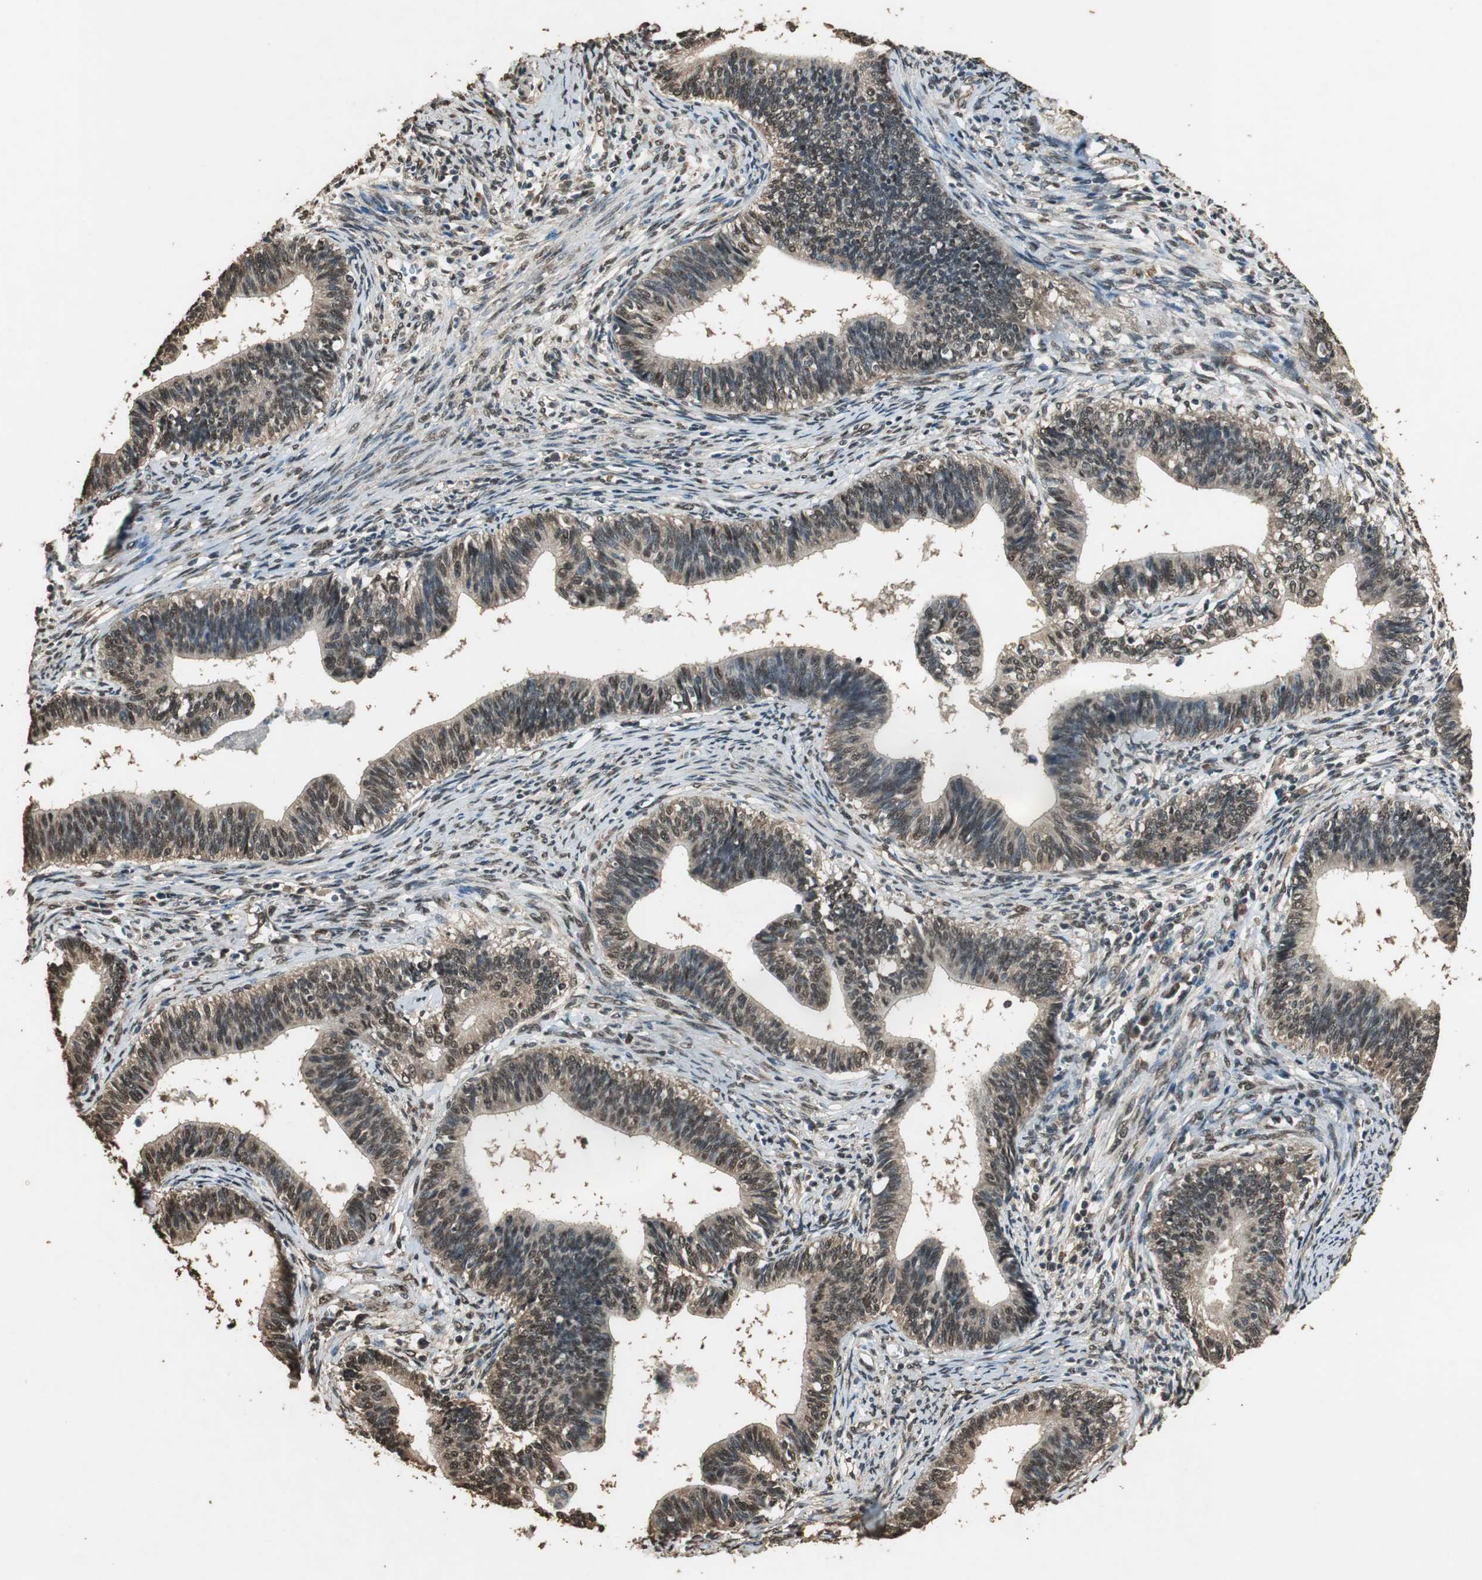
{"staining": {"intensity": "moderate", "quantity": ">75%", "location": "cytoplasmic/membranous,nuclear"}, "tissue": "cervical cancer", "cell_type": "Tumor cells", "image_type": "cancer", "snomed": [{"axis": "morphology", "description": "Adenocarcinoma, NOS"}, {"axis": "topography", "description": "Cervix"}], "caption": "Tumor cells display medium levels of moderate cytoplasmic/membranous and nuclear staining in about >75% of cells in cervical cancer (adenocarcinoma). (DAB (3,3'-diaminobenzidine) IHC with brightfield microscopy, high magnification).", "gene": "PPP1R13B", "patient": {"sex": "female", "age": 44}}